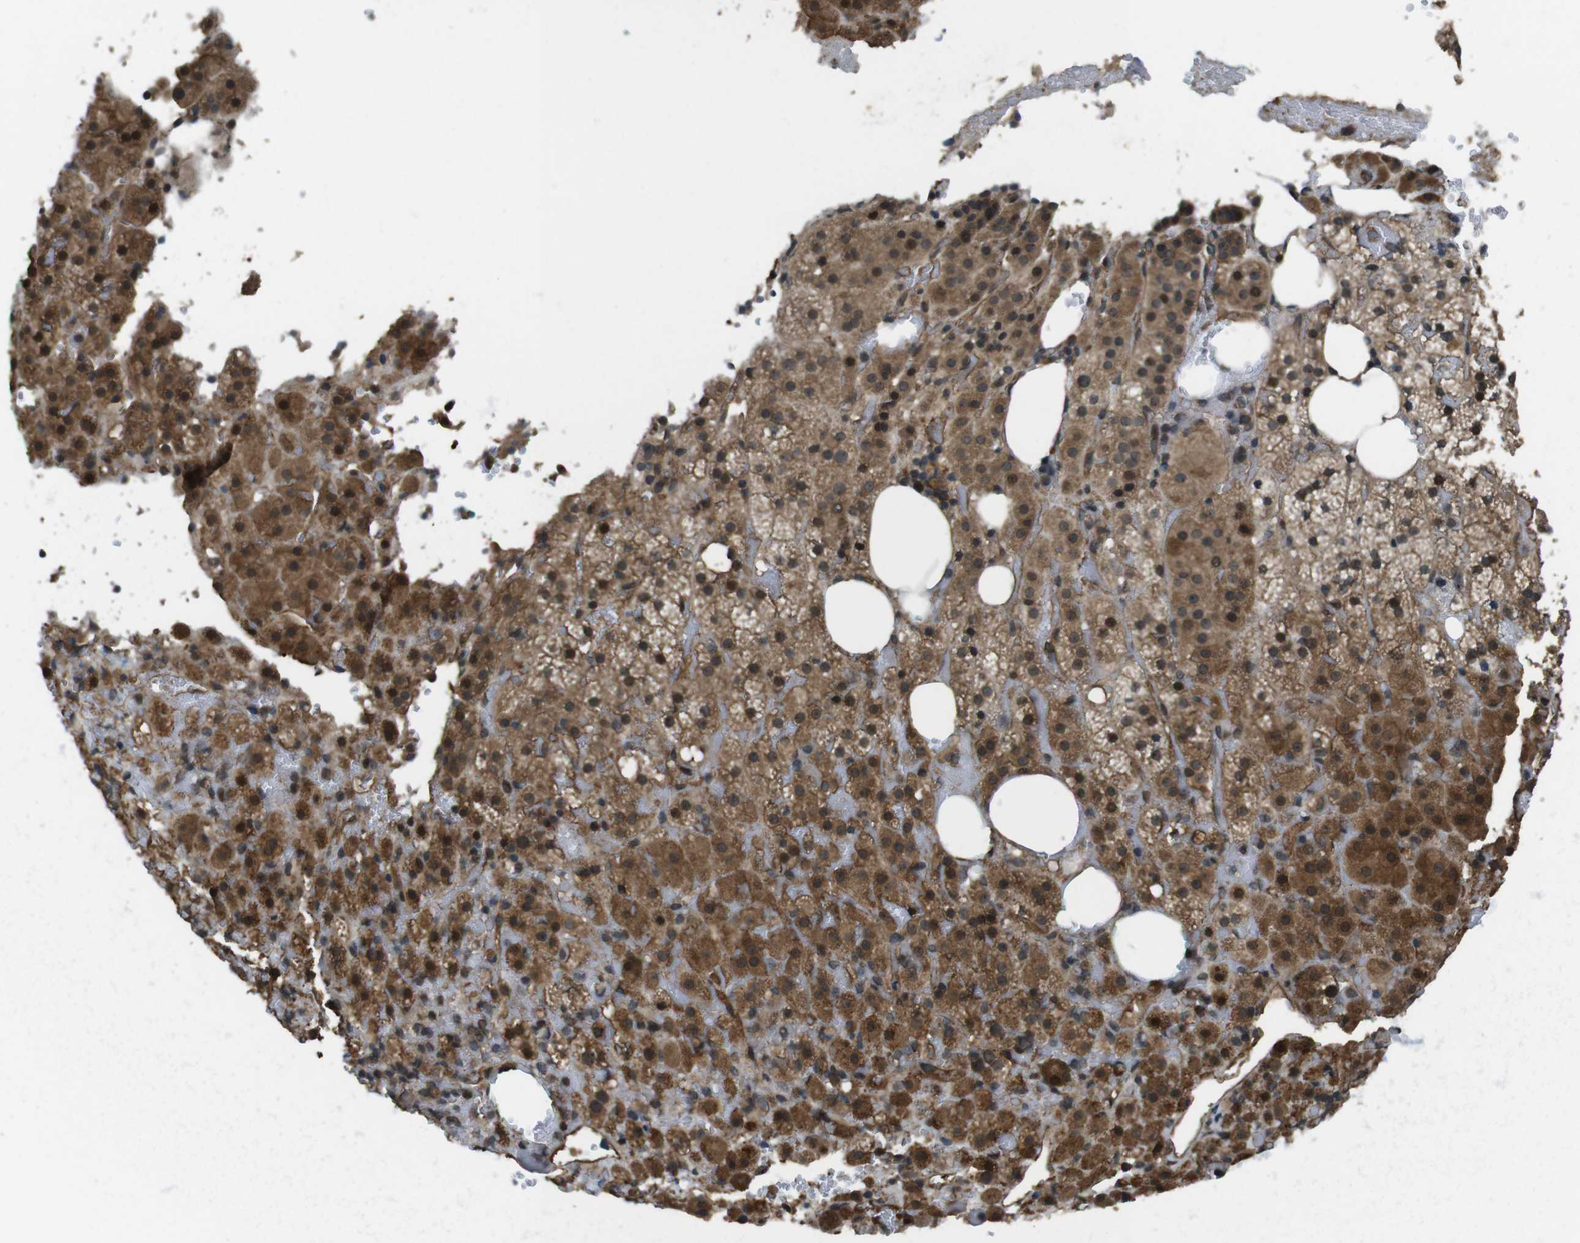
{"staining": {"intensity": "strong", "quantity": ">75%", "location": "cytoplasmic/membranous,nuclear"}, "tissue": "adrenal gland", "cell_type": "Glandular cells", "image_type": "normal", "snomed": [{"axis": "morphology", "description": "Normal tissue, NOS"}, {"axis": "topography", "description": "Adrenal gland"}], "caption": "A micrograph of human adrenal gland stained for a protein demonstrates strong cytoplasmic/membranous,nuclear brown staining in glandular cells. (Brightfield microscopy of DAB IHC at high magnification).", "gene": "TIAM2", "patient": {"sex": "female", "age": 59}}